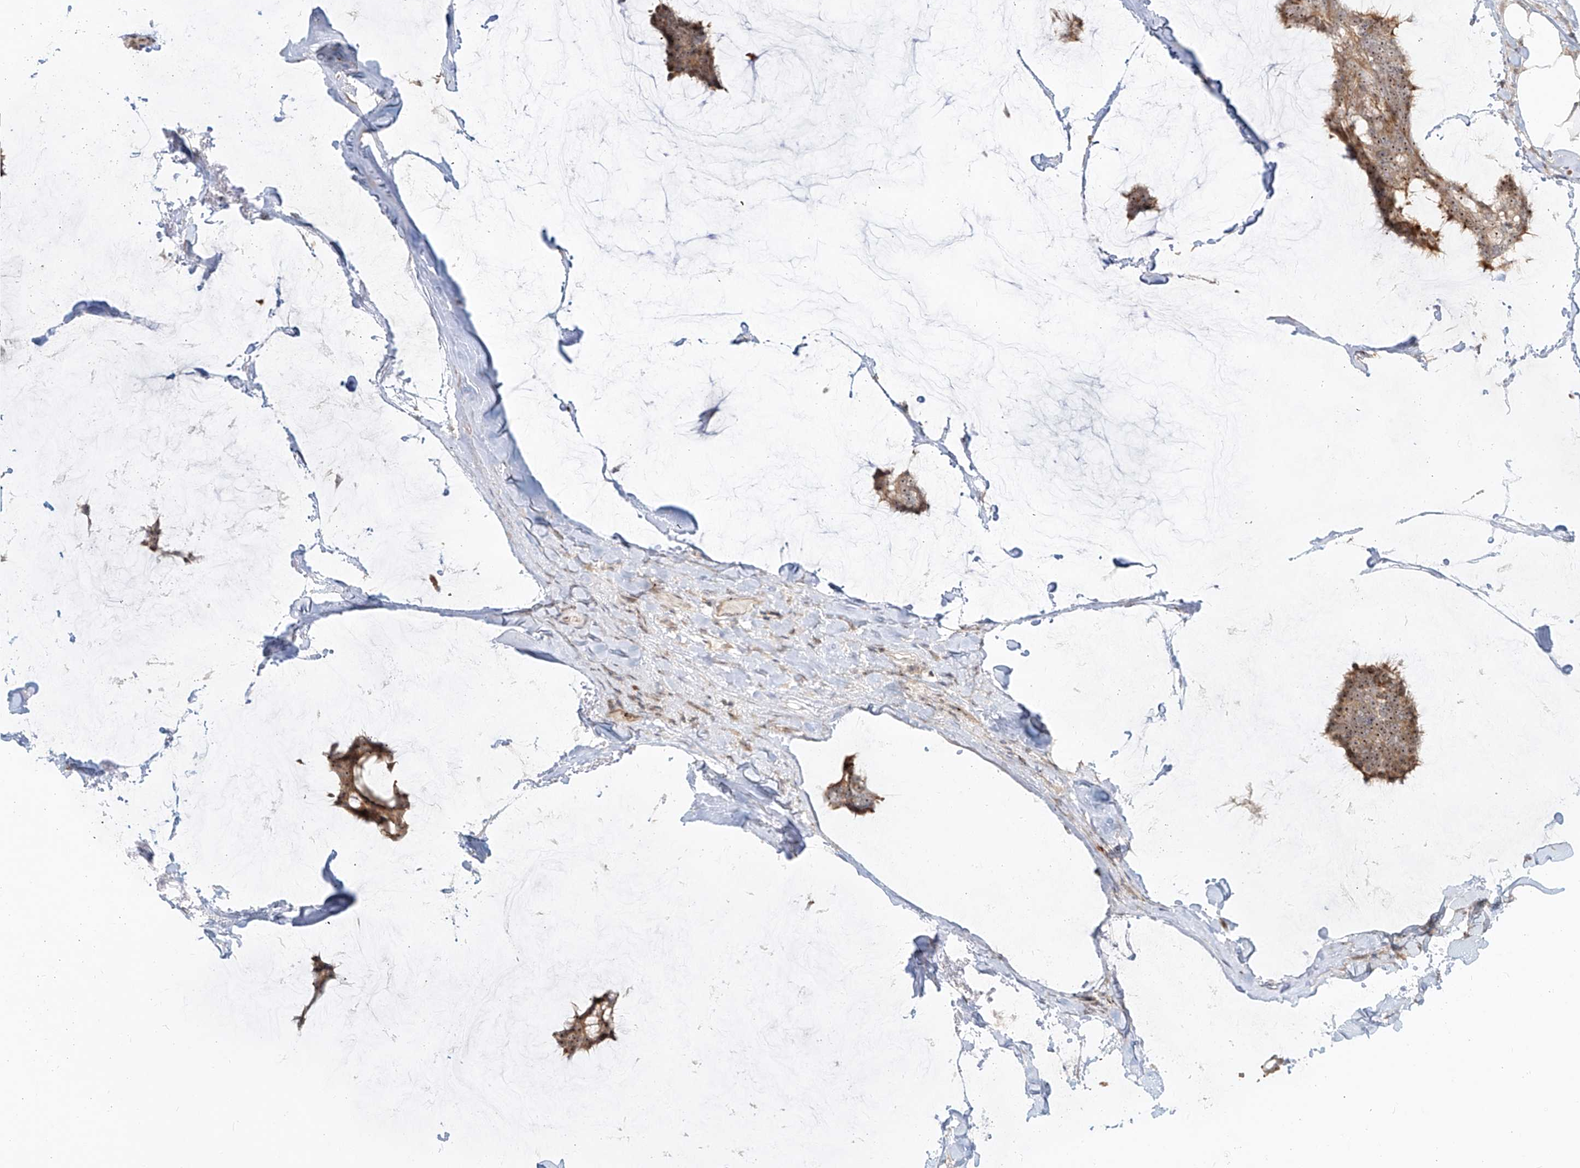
{"staining": {"intensity": "moderate", "quantity": ">75%", "location": "cytoplasmic/membranous,nuclear"}, "tissue": "breast cancer", "cell_type": "Tumor cells", "image_type": "cancer", "snomed": [{"axis": "morphology", "description": "Duct carcinoma"}, {"axis": "topography", "description": "Breast"}], "caption": "Immunohistochemistry (IHC) (DAB) staining of human breast cancer displays moderate cytoplasmic/membranous and nuclear protein expression in about >75% of tumor cells.", "gene": "BYSL", "patient": {"sex": "female", "age": 93}}